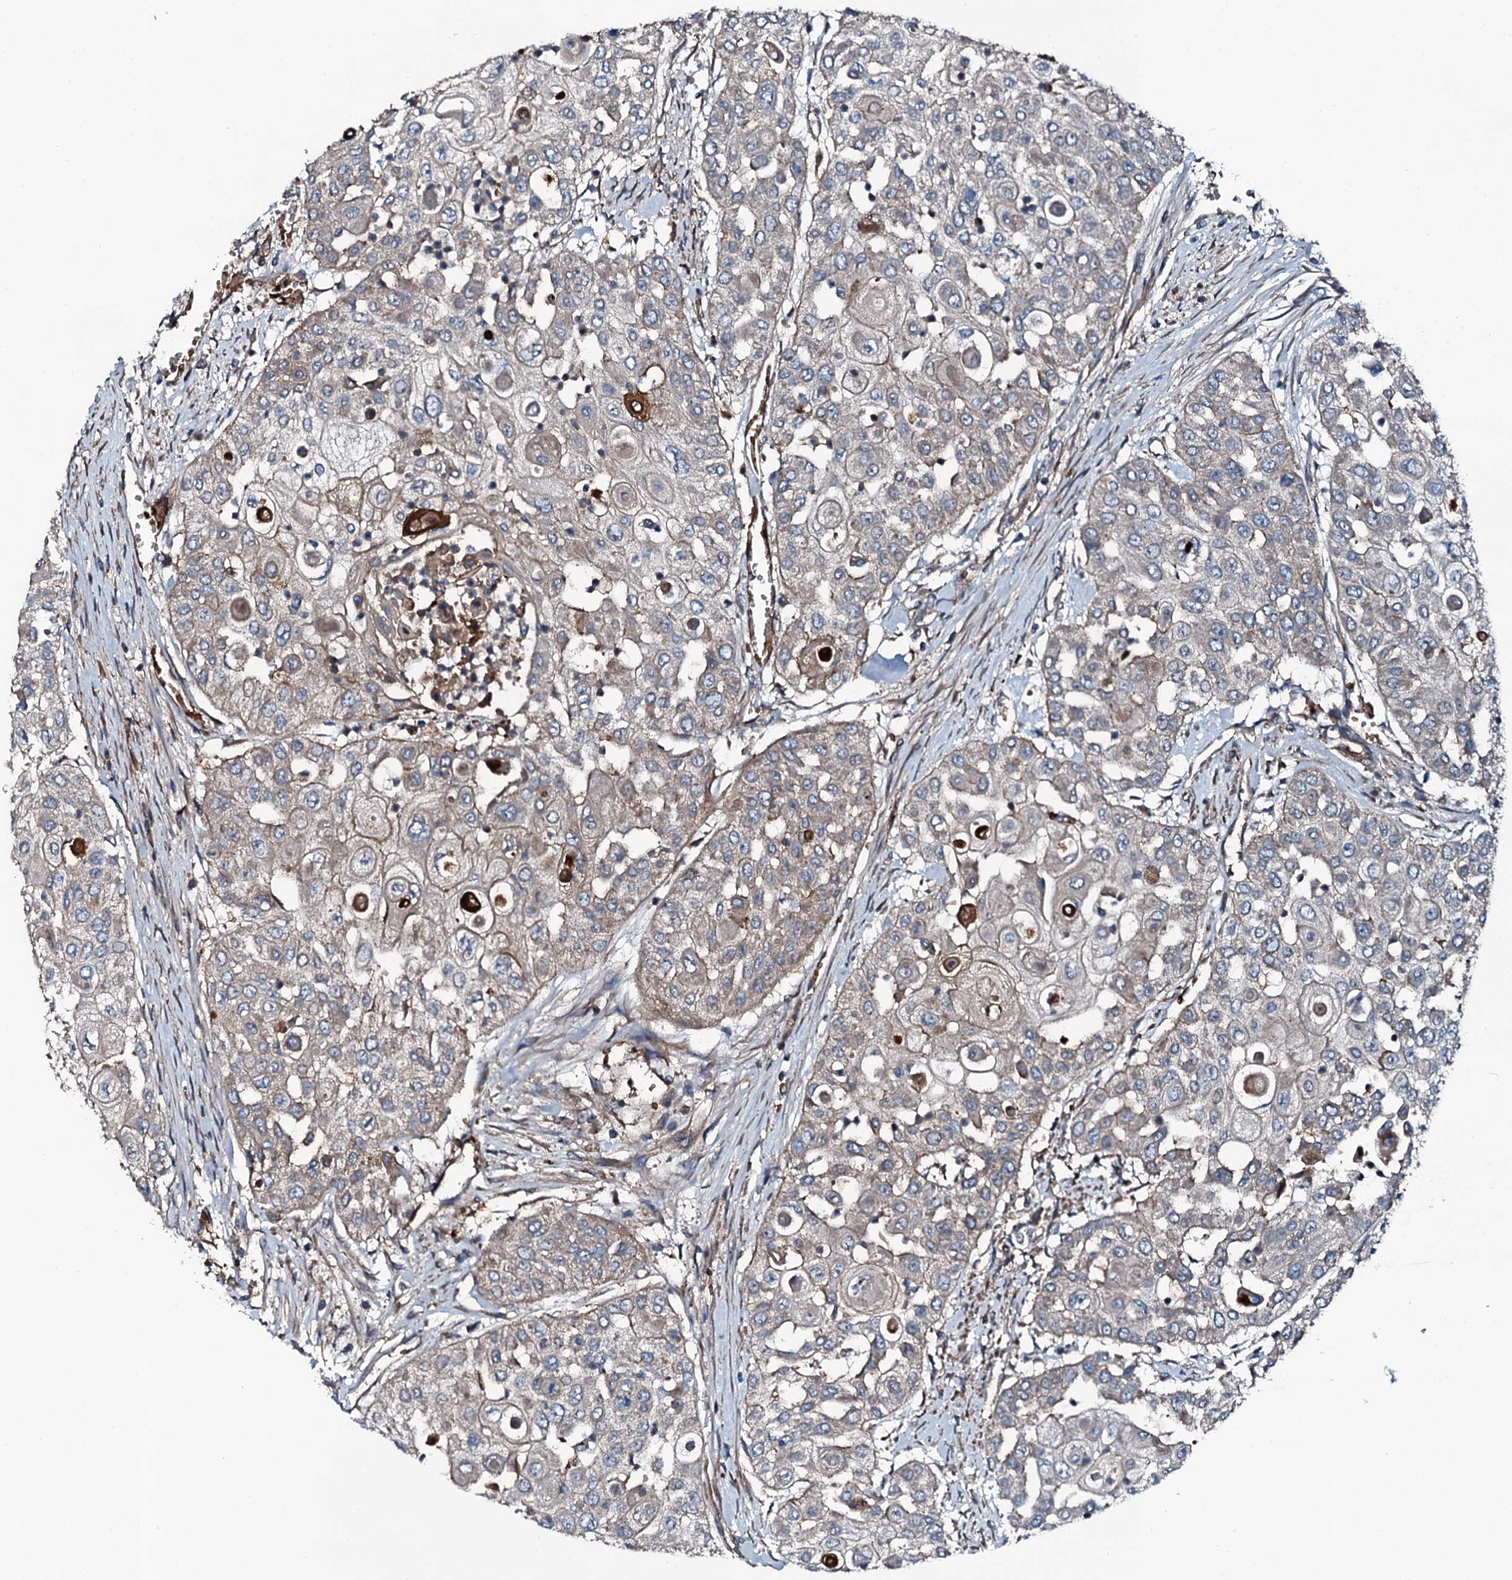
{"staining": {"intensity": "weak", "quantity": "25%-75%", "location": "cytoplasmic/membranous"}, "tissue": "urothelial cancer", "cell_type": "Tumor cells", "image_type": "cancer", "snomed": [{"axis": "morphology", "description": "Urothelial carcinoma, High grade"}, {"axis": "topography", "description": "Urinary bladder"}], "caption": "Human high-grade urothelial carcinoma stained with a protein marker displays weak staining in tumor cells.", "gene": "TRIM7", "patient": {"sex": "female", "age": 79}}